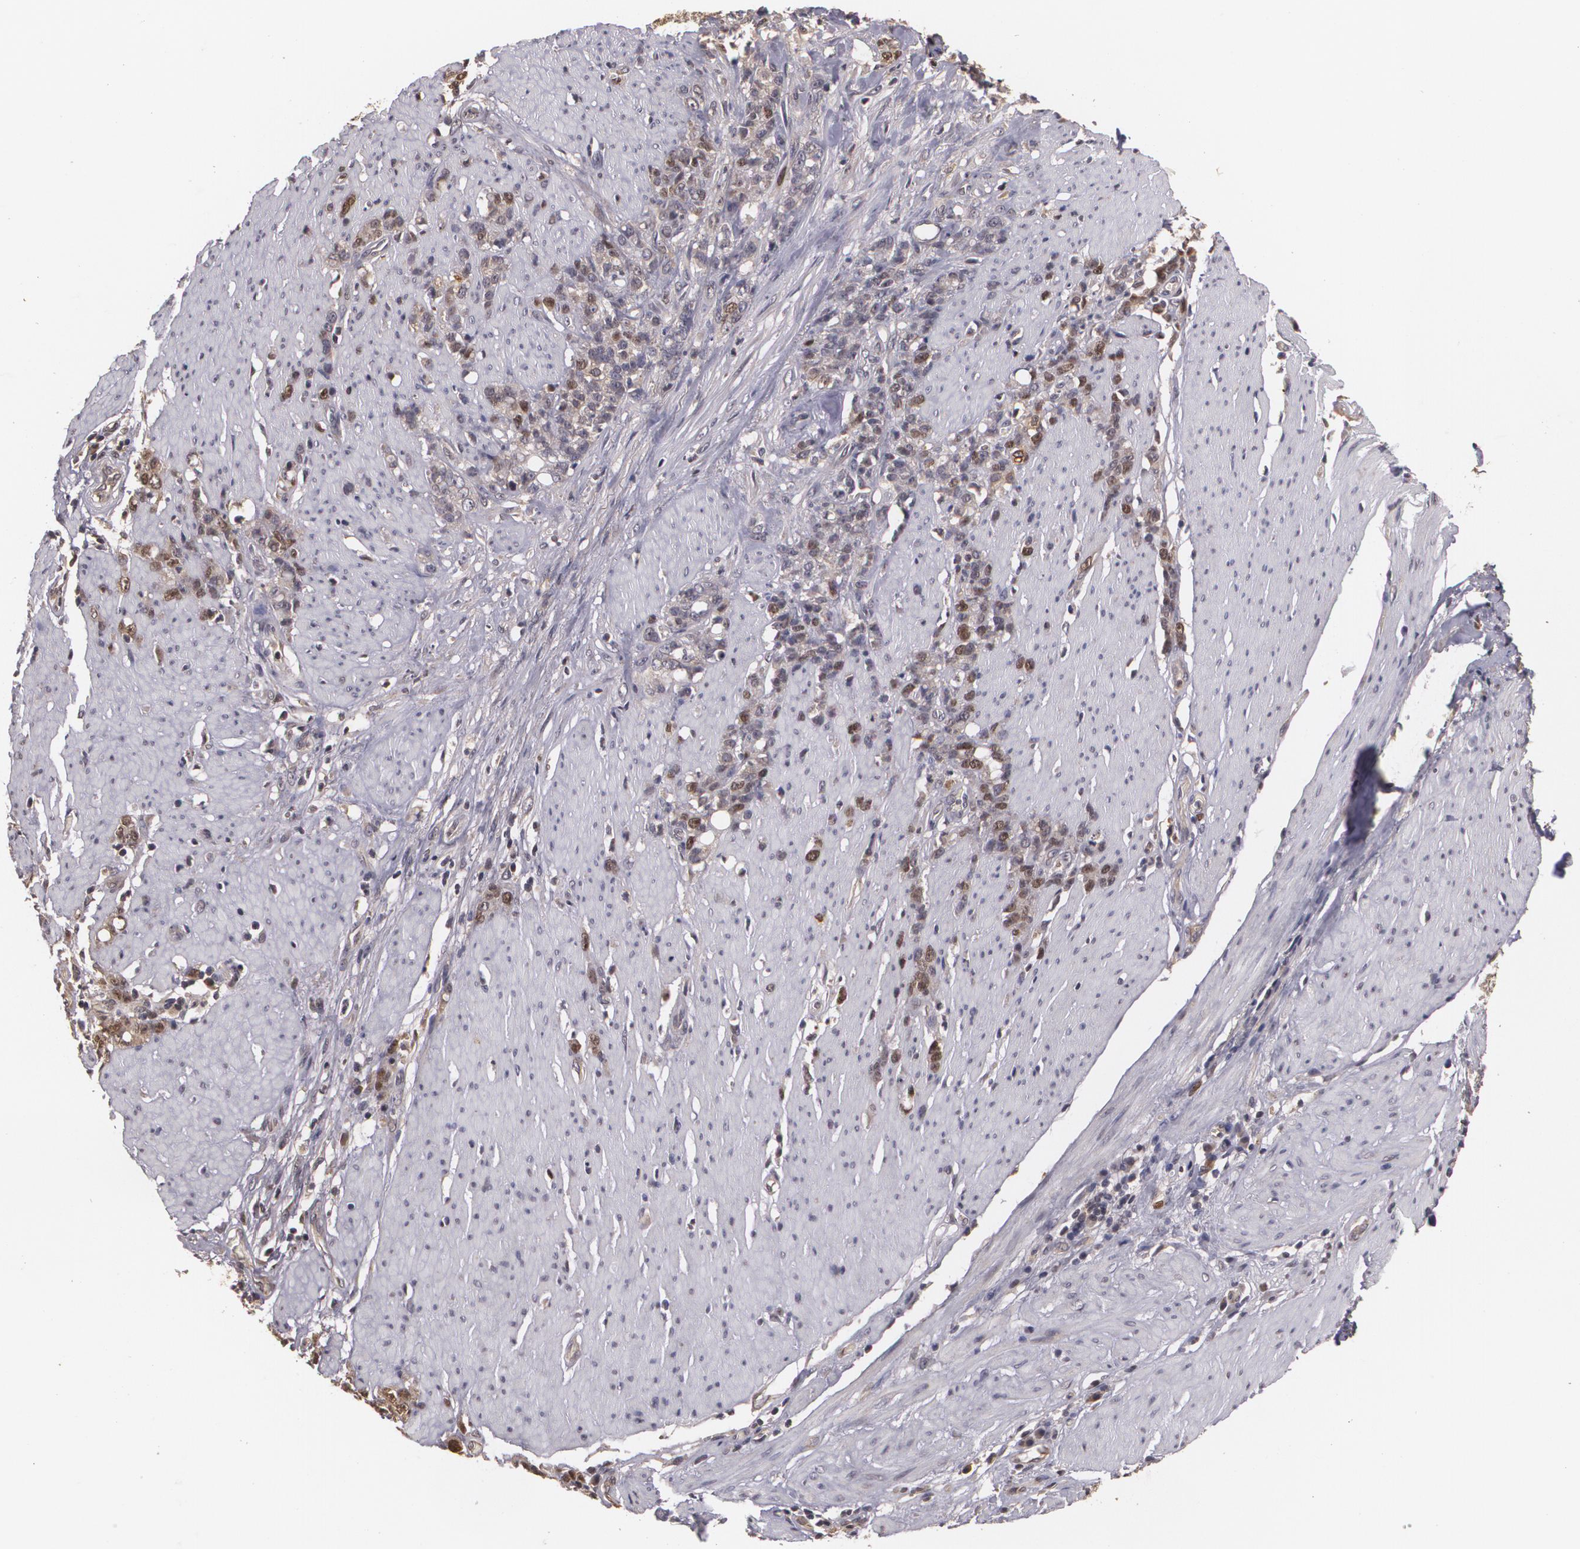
{"staining": {"intensity": "moderate", "quantity": "25%-75%", "location": "nuclear"}, "tissue": "stomach cancer", "cell_type": "Tumor cells", "image_type": "cancer", "snomed": [{"axis": "morphology", "description": "Adenocarcinoma, NOS"}, {"axis": "topography", "description": "Stomach, lower"}], "caption": "About 25%-75% of tumor cells in stomach adenocarcinoma show moderate nuclear protein staining as visualized by brown immunohistochemical staining.", "gene": "BRCA1", "patient": {"sex": "male", "age": 88}}